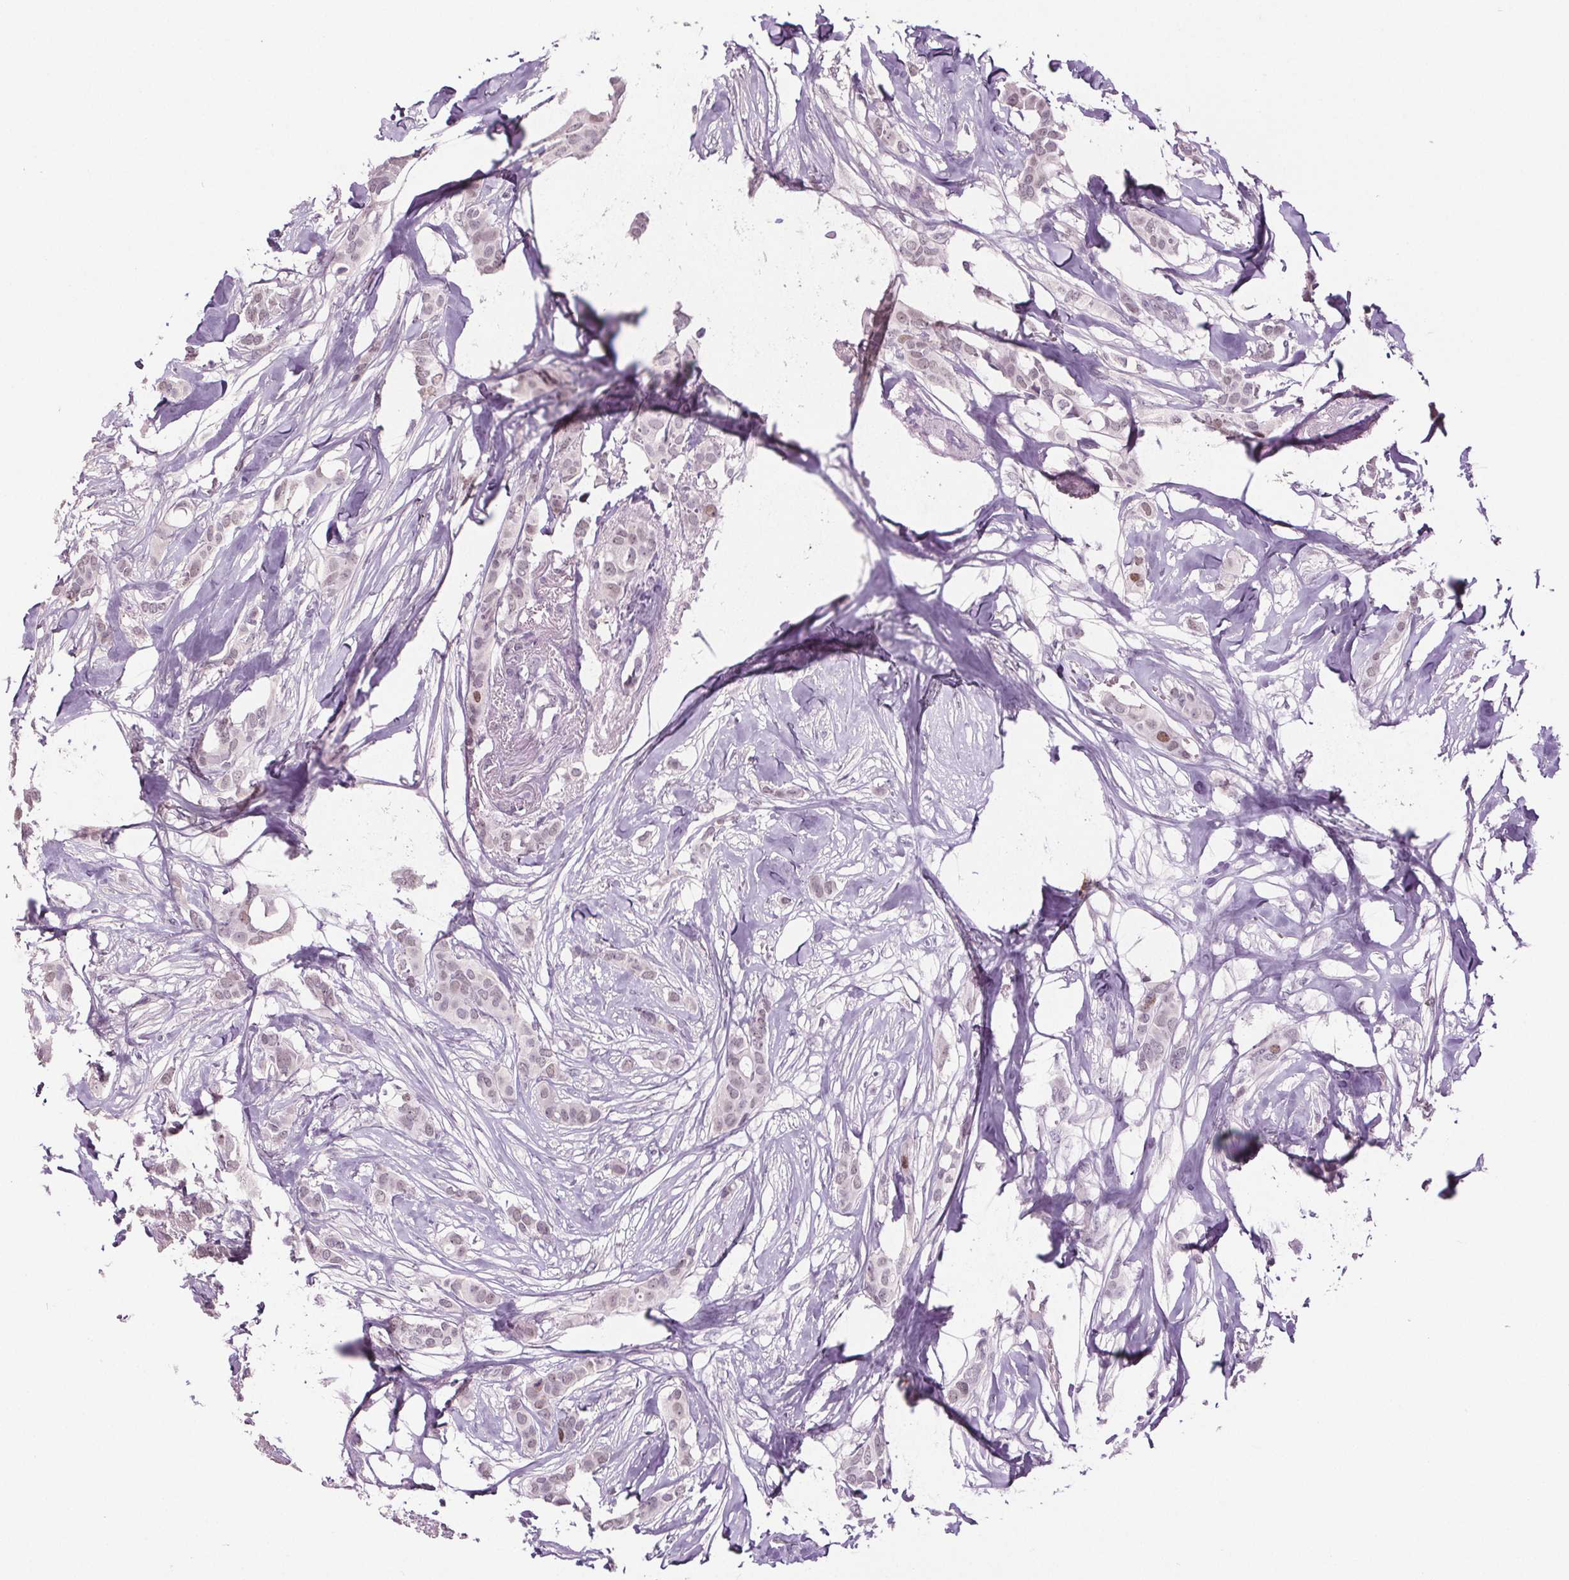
{"staining": {"intensity": "weak", "quantity": "25%-75%", "location": "nuclear"}, "tissue": "breast cancer", "cell_type": "Tumor cells", "image_type": "cancer", "snomed": [{"axis": "morphology", "description": "Duct carcinoma"}, {"axis": "topography", "description": "Breast"}], "caption": "Immunohistochemical staining of breast cancer (intraductal carcinoma) demonstrates weak nuclear protein positivity in approximately 25%-75% of tumor cells.", "gene": "CENPF", "patient": {"sex": "female", "age": 62}}